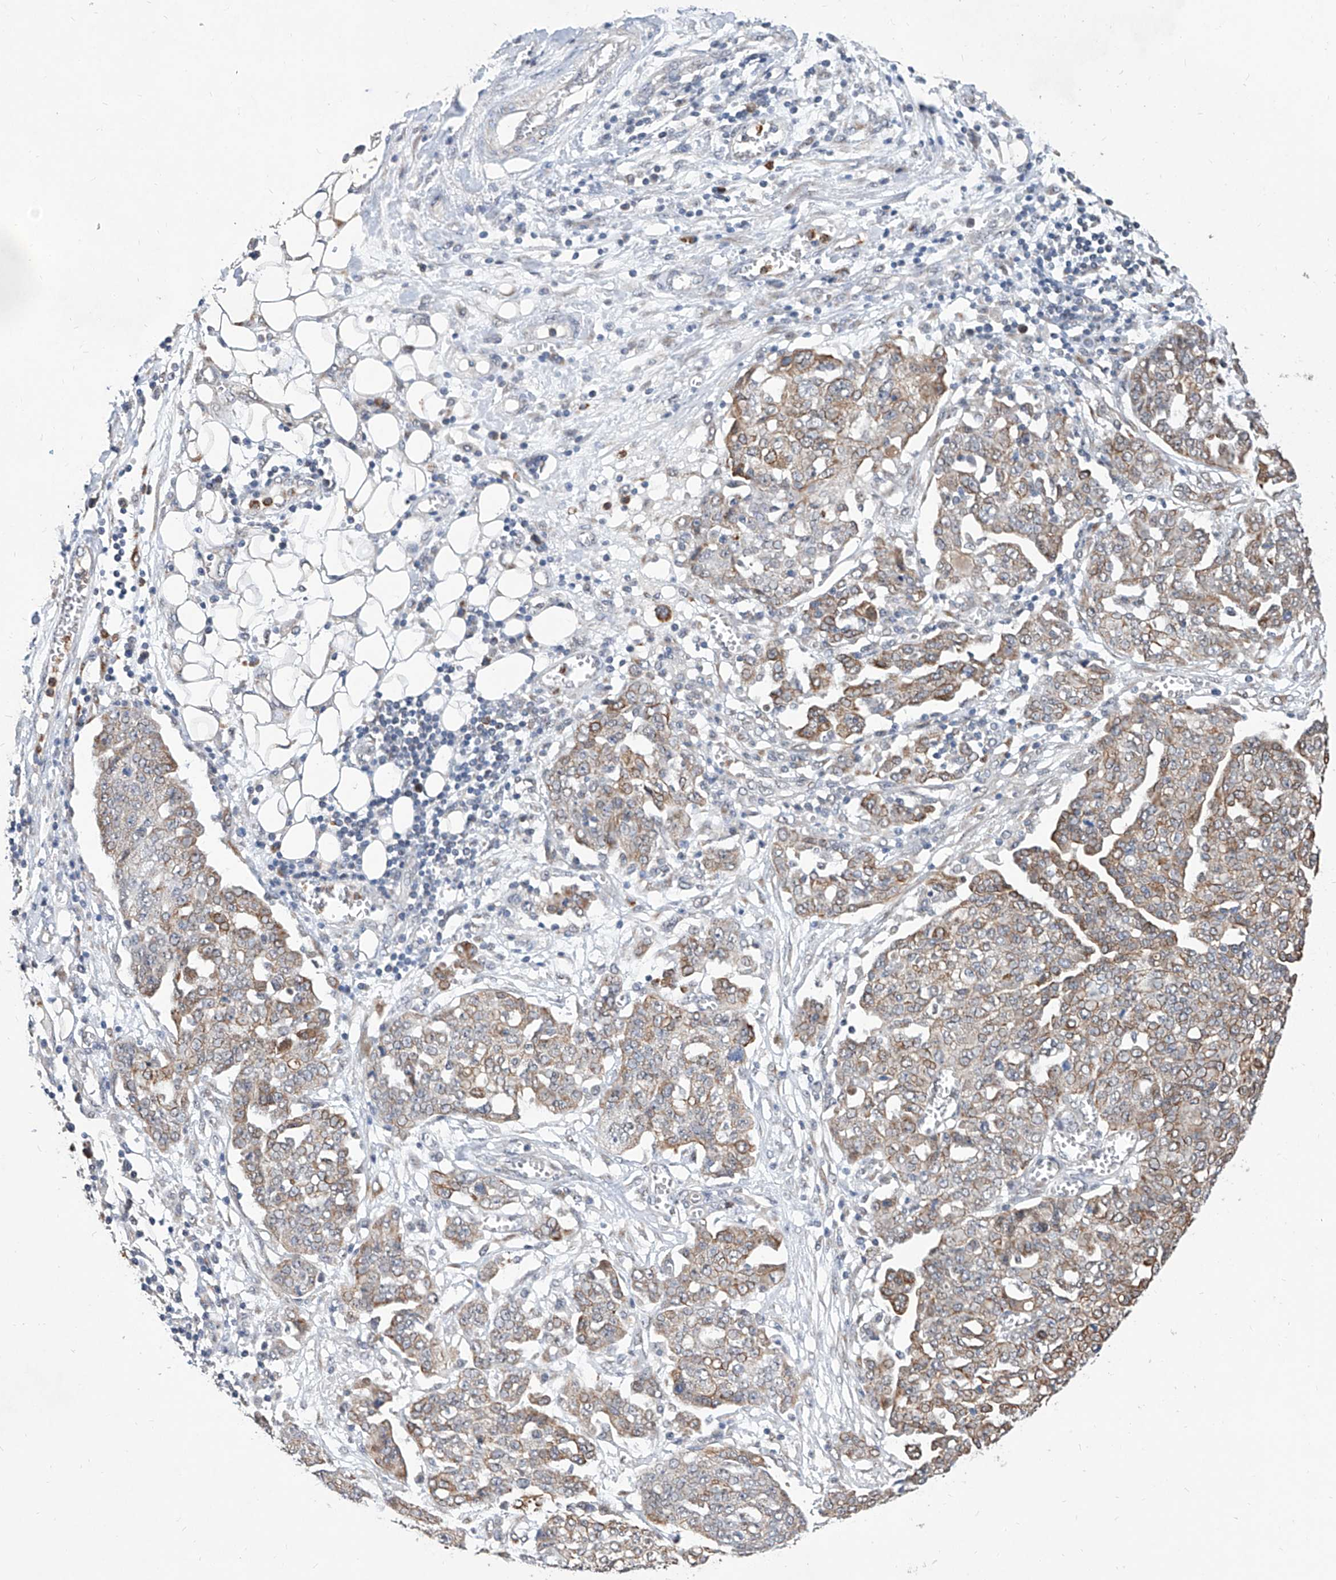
{"staining": {"intensity": "weak", "quantity": ">75%", "location": "cytoplasmic/membranous"}, "tissue": "ovarian cancer", "cell_type": "Tumor cells", "image_type": "cancer", "snomed": [{"axis": "morphology", "description": "Cystadenocarcinoma, serous, NOS"}, {"axis": "topography", "description": "Soft tissue"}, {"axis": "topography", "description": "Ovary"}], "caption": "IHC image of neoplastic tissue: human ovarian cancer stained using immunohistochemistry (IHC) reveals low levels of weak protein expression localized specifically in the cytoplasmic/membranous of tumor cells, appearing as a cytoplasmic/membranous brown color.", "gene": "MFSD4B", "patient": {"sex": "female", "age": 57}}